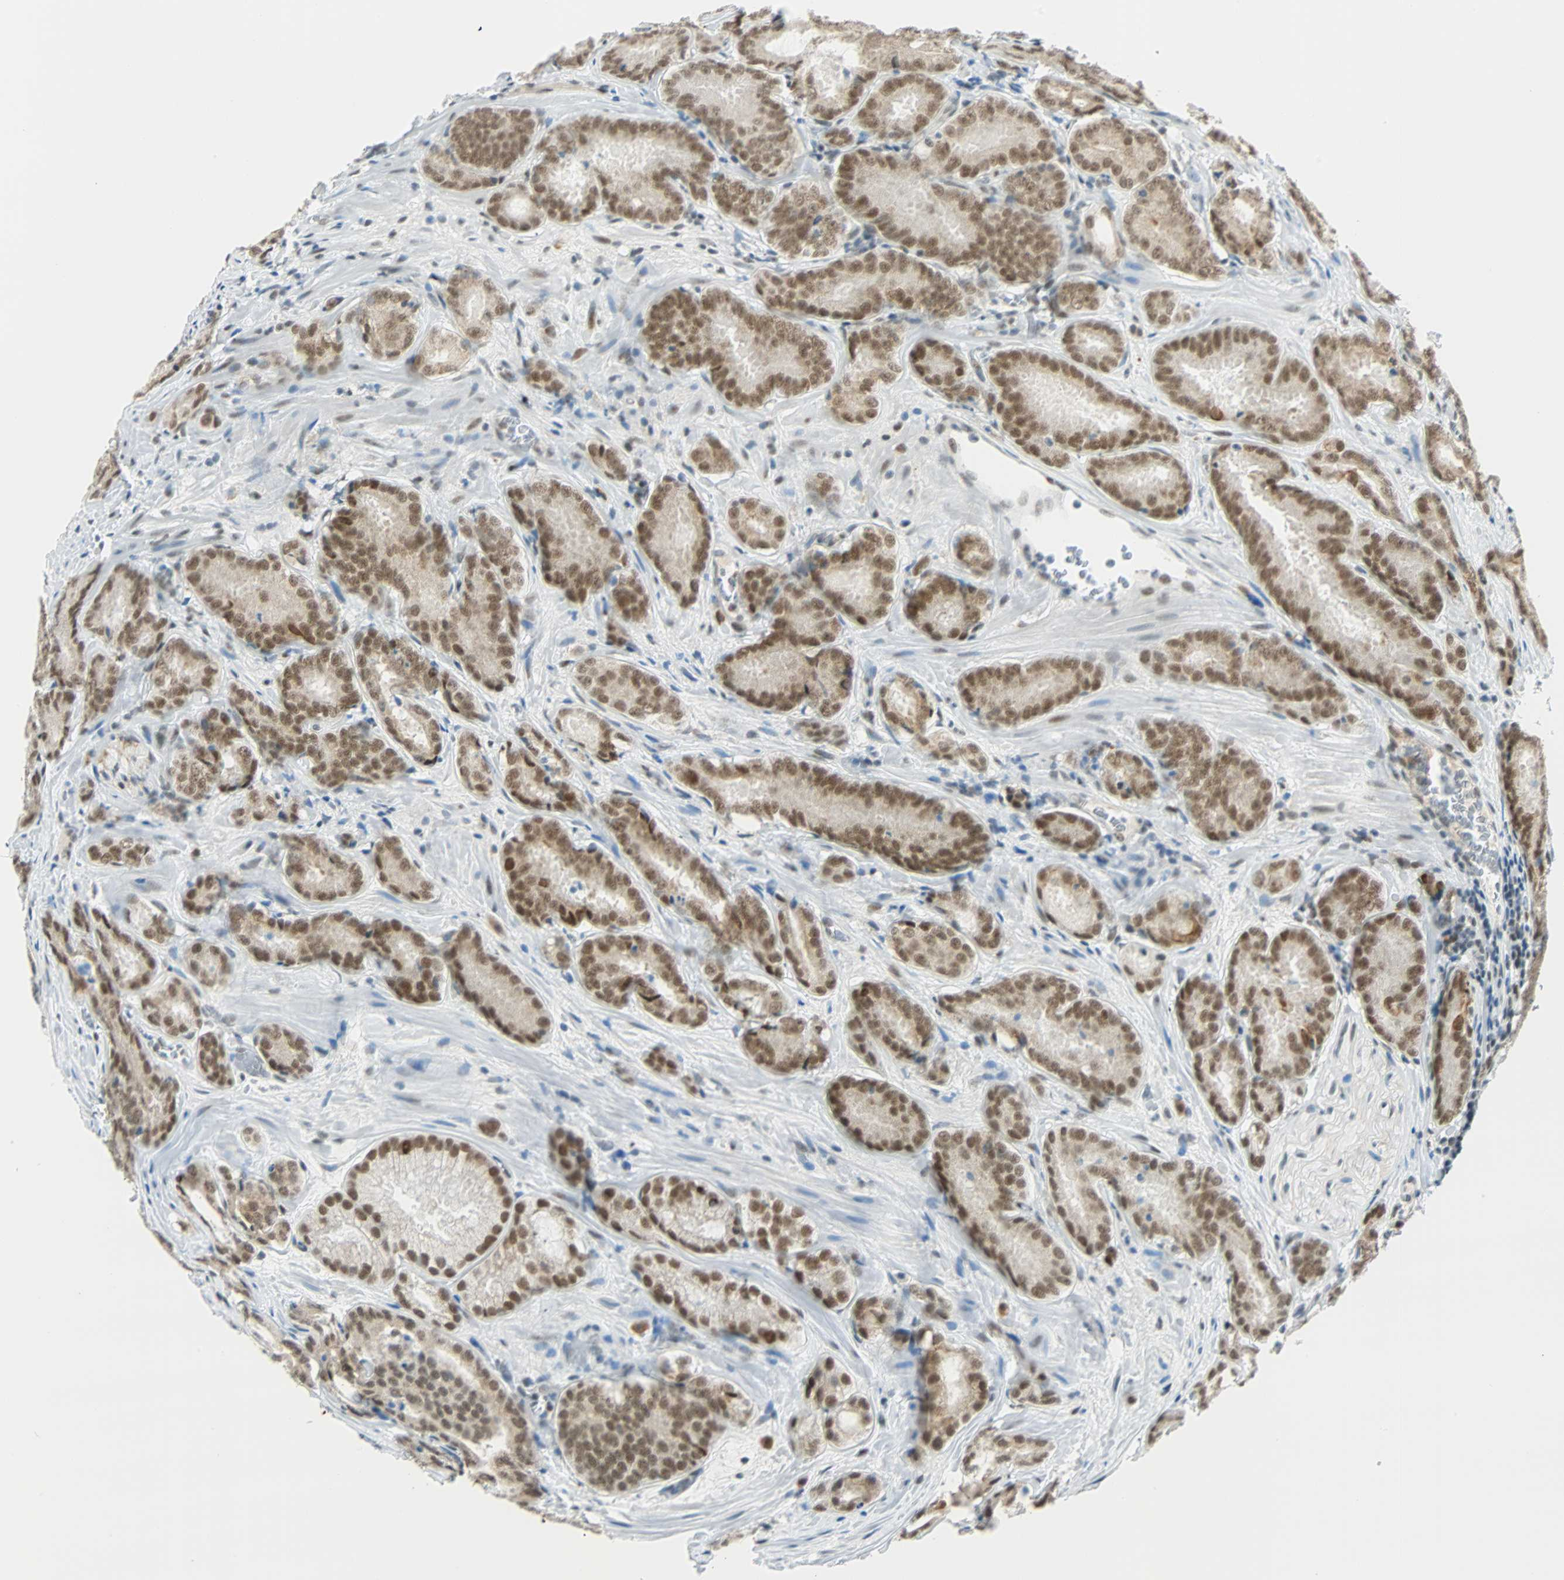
{"staining": {"intensity": "strong", "quantity": ">75%", "location": "nuclear"}, "tissue": "prostate cancer", "cell_type": "Tumor cells", "image_type": "cancer", "snomed": [{"axis": "morphology", "description": "Adenocarcinoma, High grade"}, {"axis": "topography", "description": "Prostate"}], "caption": "This image reveals adenocarcinoma (high-grade) (prostate) stained with immunohistochemistry to label a protein in brown. The nuclear of tumor cells show strong positivity for the protein. Nuclei are counter-stained blue.", "gene": "NELFE", "patient": {"sex": "male", "age": 64}}